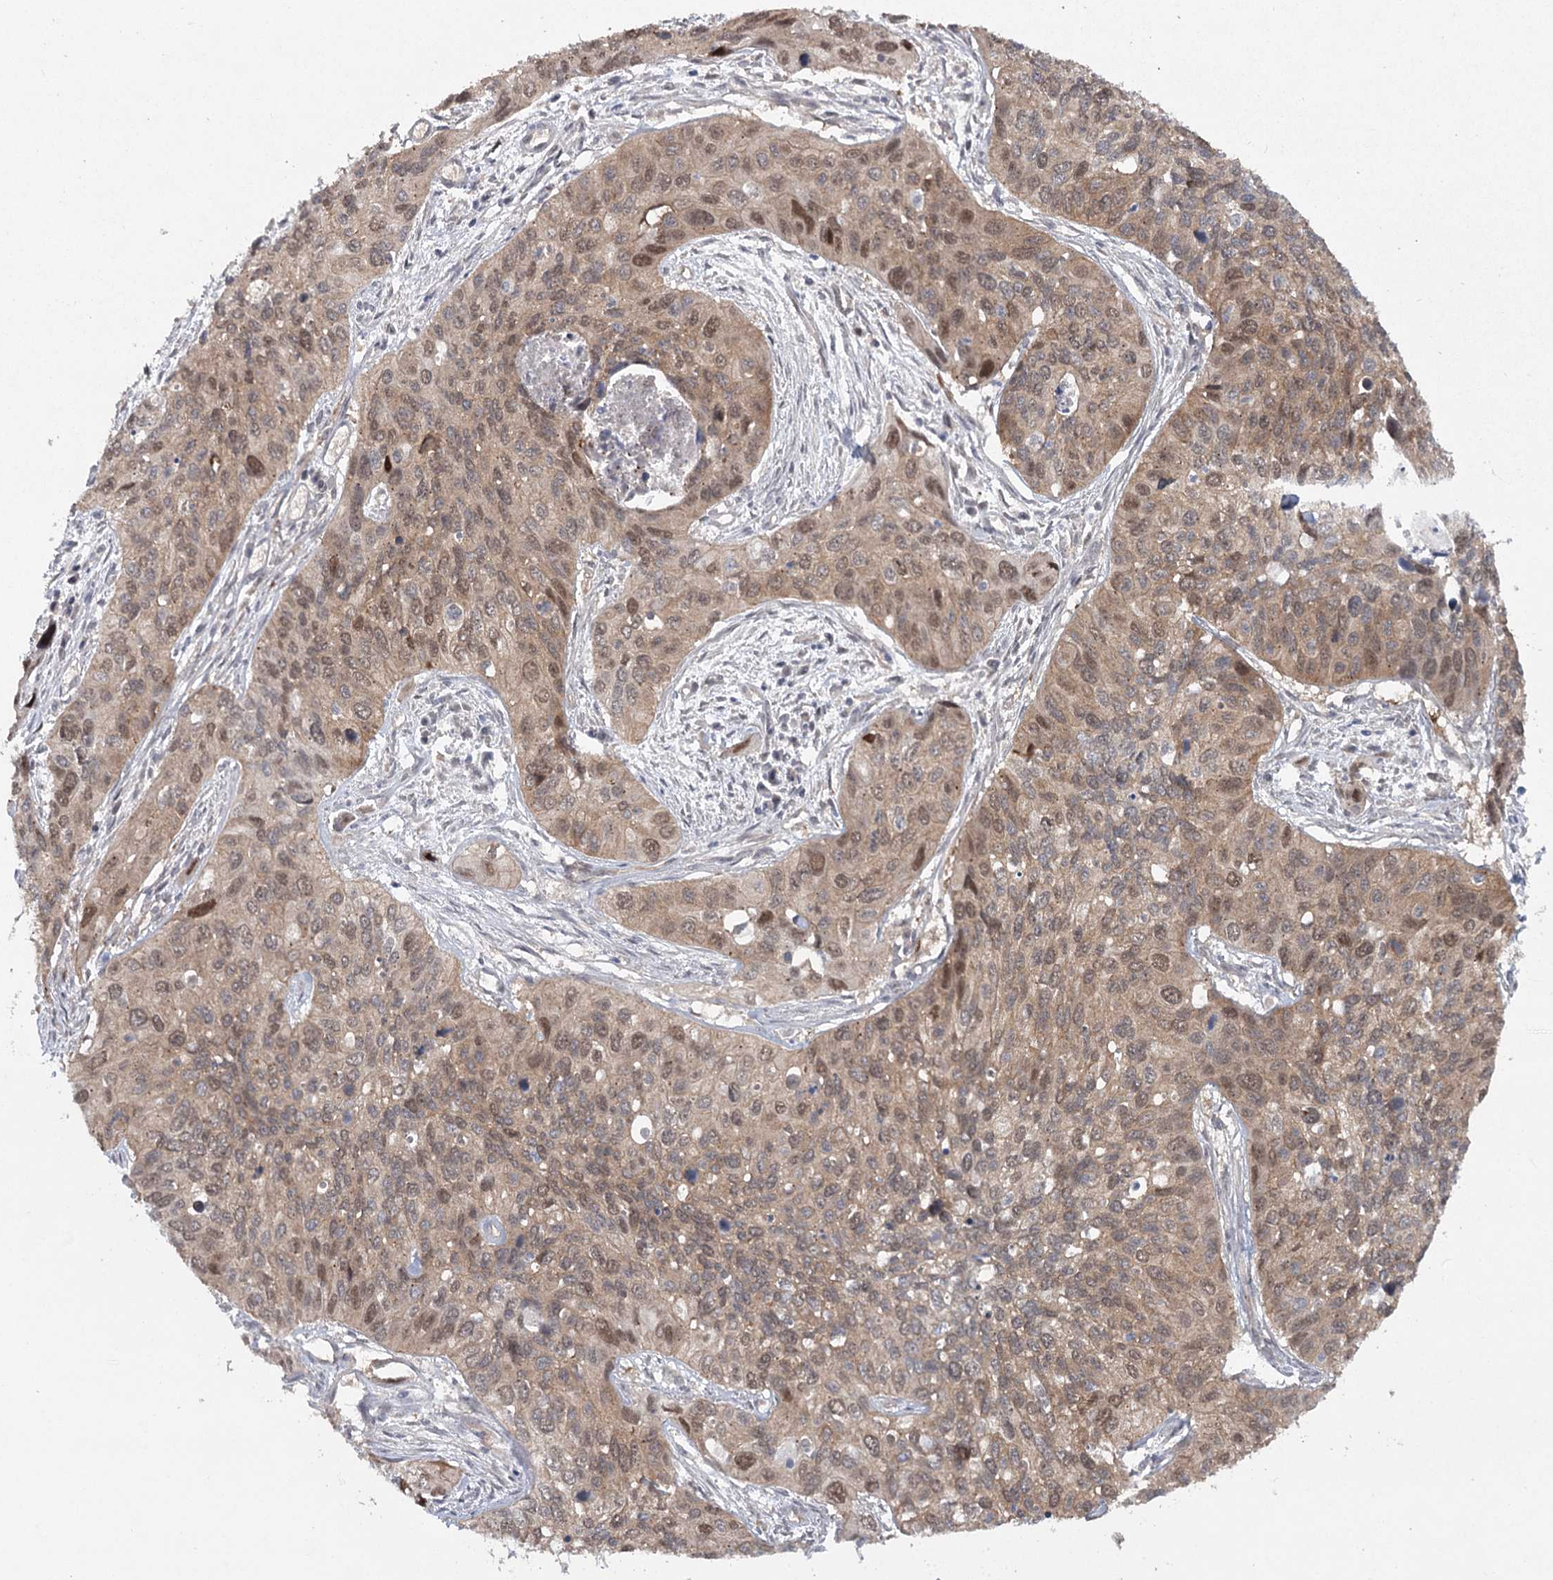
{"staining": {"intensity": "weak", "quantity": ">75%", "location": "cytoplasmic/membranous,nuclear"}, "tissue": "cervical cancer", "cell_type": "Tumor cells", "image_type": "cancer", "snomed": [{"axis": "morphology", "description": "Squamous cell carcinoma, NOS"}, {"axis": "topography", "description": "Cervix"}], "caption": "The histopathology image exhibits staining of cervical squamous cell carcinoma, revealing weak cytoplasmic/membranous and nuclear protein staining (brown color) within tumor cells.", "gene": "MAP3K13", "patient": {"sex": "female", "age": 55}}